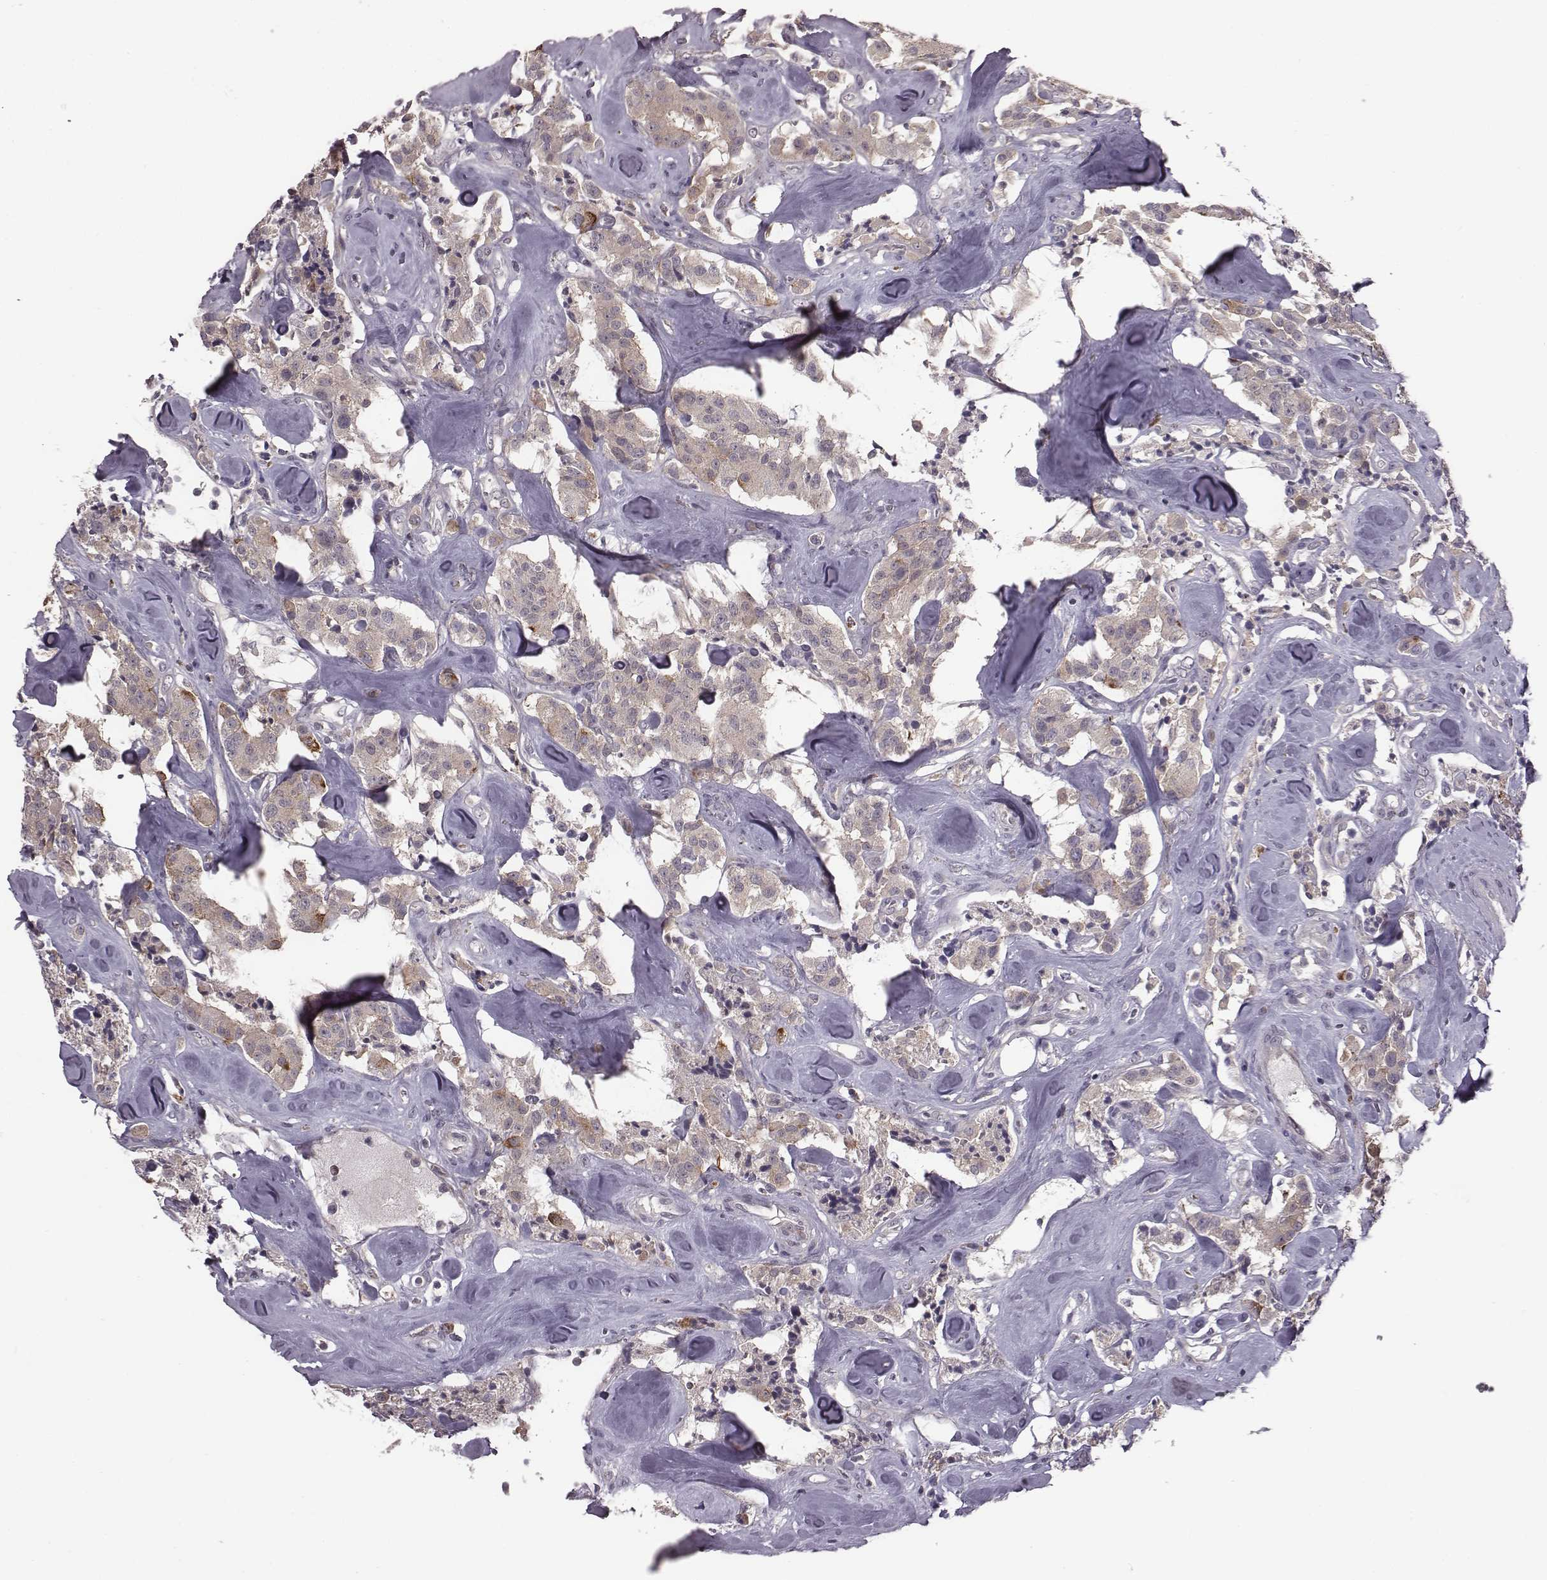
{"staining": {"intensity": "moderate", "quantity": "<25%", "location": "cytoplasmic/membranous"}, "tissue": "carcinoid", "cell_type": "Tumor cells", "image_type": "cancer", "snomed": [{"axis": "morphology", "description": "Carcinoid, malignant, NOS"}, {"axis": "topography", "description": "Pancreas"}], "caption": "Protein staining displays moderate cytoplasmic/membranous expression in approximately <25% of tumor cells in malignant carcinoid.", "gene": "BICDL1", "patient": {"sex": "male", "age": 41}}